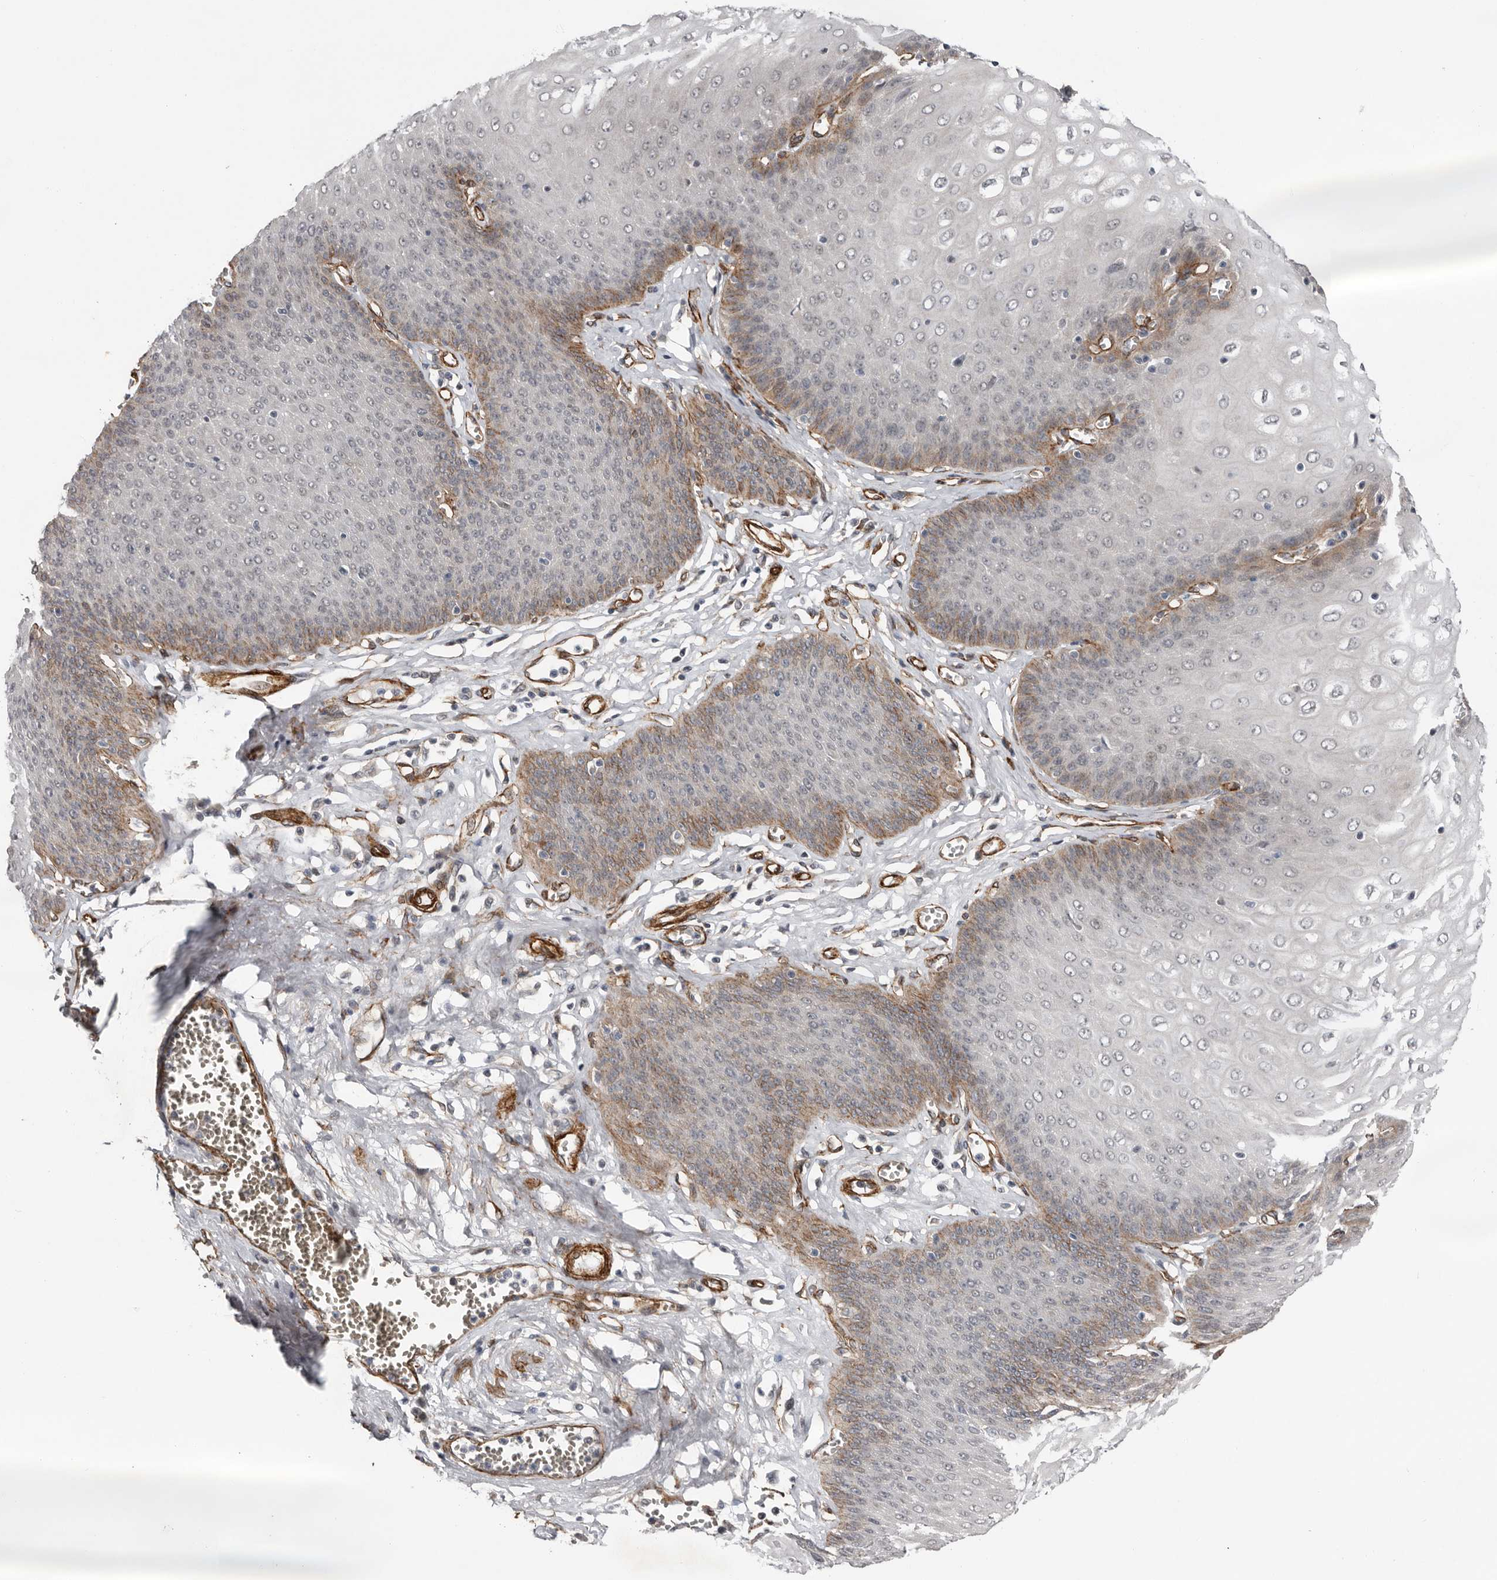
{"staining": {"intensity": "moderate", "quantity": "<25%", "location": "cytoplasmic/membranous,nuclear"}, "tissue": "esophagus", "cell_type": "Squamous epithelial cells", "image_type": "normal", "snomed": [{"axis": "morphology", "description": "Normal tissue, NOS"}, {"axis": "topography", "description": "Esophagus"}], "caption": "Esophagus stained with a protein marker displays moderate staining in squamous epithelial cells.", "gene": "RANBP17", "patient": {"sex": "male", "age": 60}}